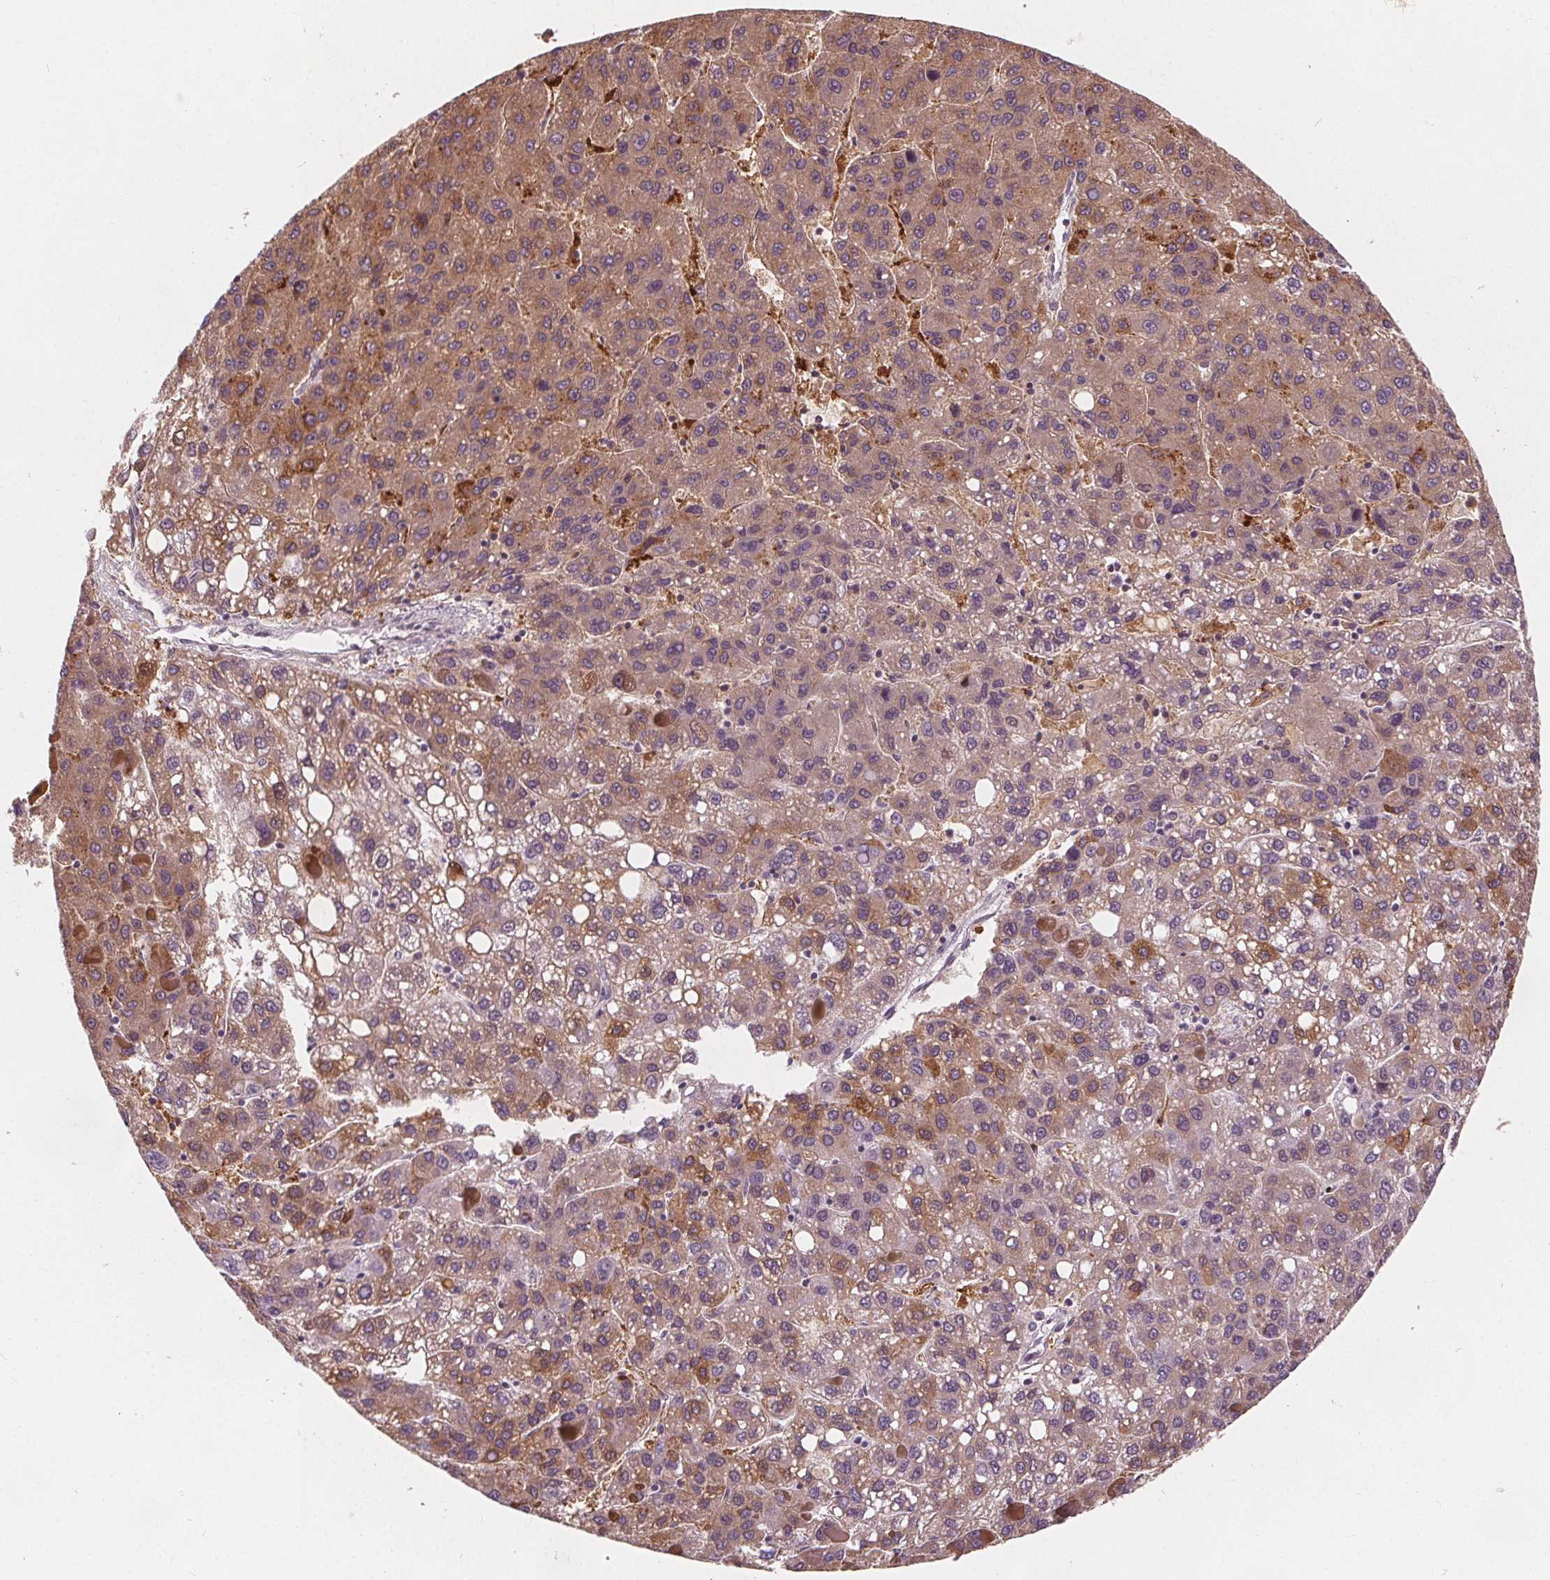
{"staining": {"intensity": "moderate", "quantity": ">75%", "location": "cytoplasmic/membranous"}, "tissue": "liver cancer", "cell_type": "Tumor cells", "image_type": "cancer", "snomed": [{"axis": "morphology", "description": "Carcinoma, Hepatocellular, NOS"}, {"axis": "topography", "description": "Liver"}], "caption": "Approximately >75% of tumor cells in liver cancer reveal moderate cytoplasmic/membranous protein positivity as visualized by brown immunohistochemical staining.", "gene": "DPM2", "patient": {"sex": "female", "age": 82}}